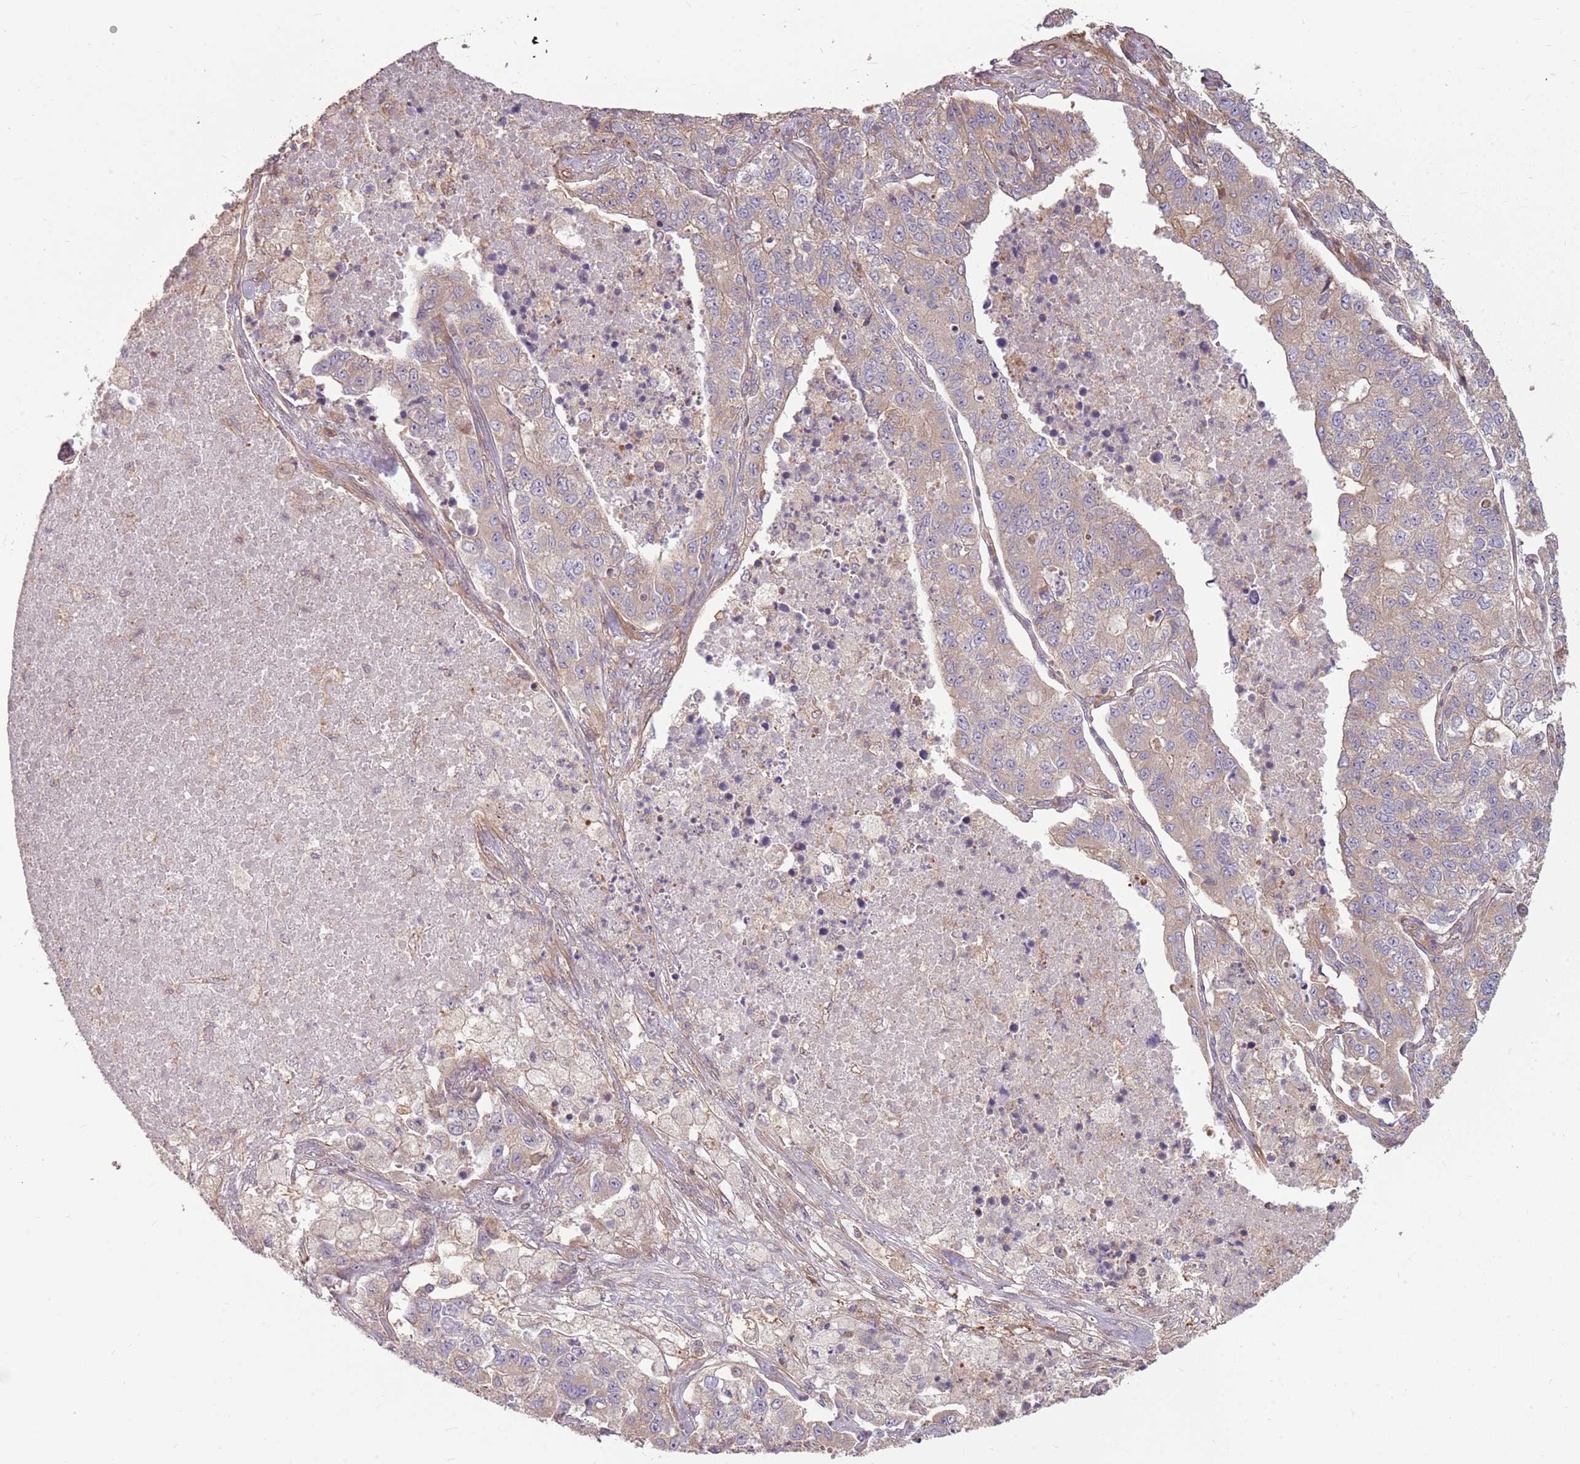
{"staining": {"intensity": "weak", "quantity": "<25%", "location": "cytoplasmic/membranous"}, "tissue": "lung cancer", "cell_type": "Tumor cells", "image_type": "cancer", "snomed": [{"axis": "morphology", "description": "Adenocarcinoma, NOS"}, {"axis": "topography", "description": "Lung"}], "caption": "This histopathology image is of adenocarcinoma (lung) stained with immunohistochemistry to label a protein in brown with the nuclei are counter-stained blue. There is no positivity in tumor cells.", "gene": "RPL21", "patient": {"sex": "male", "age": 49}}